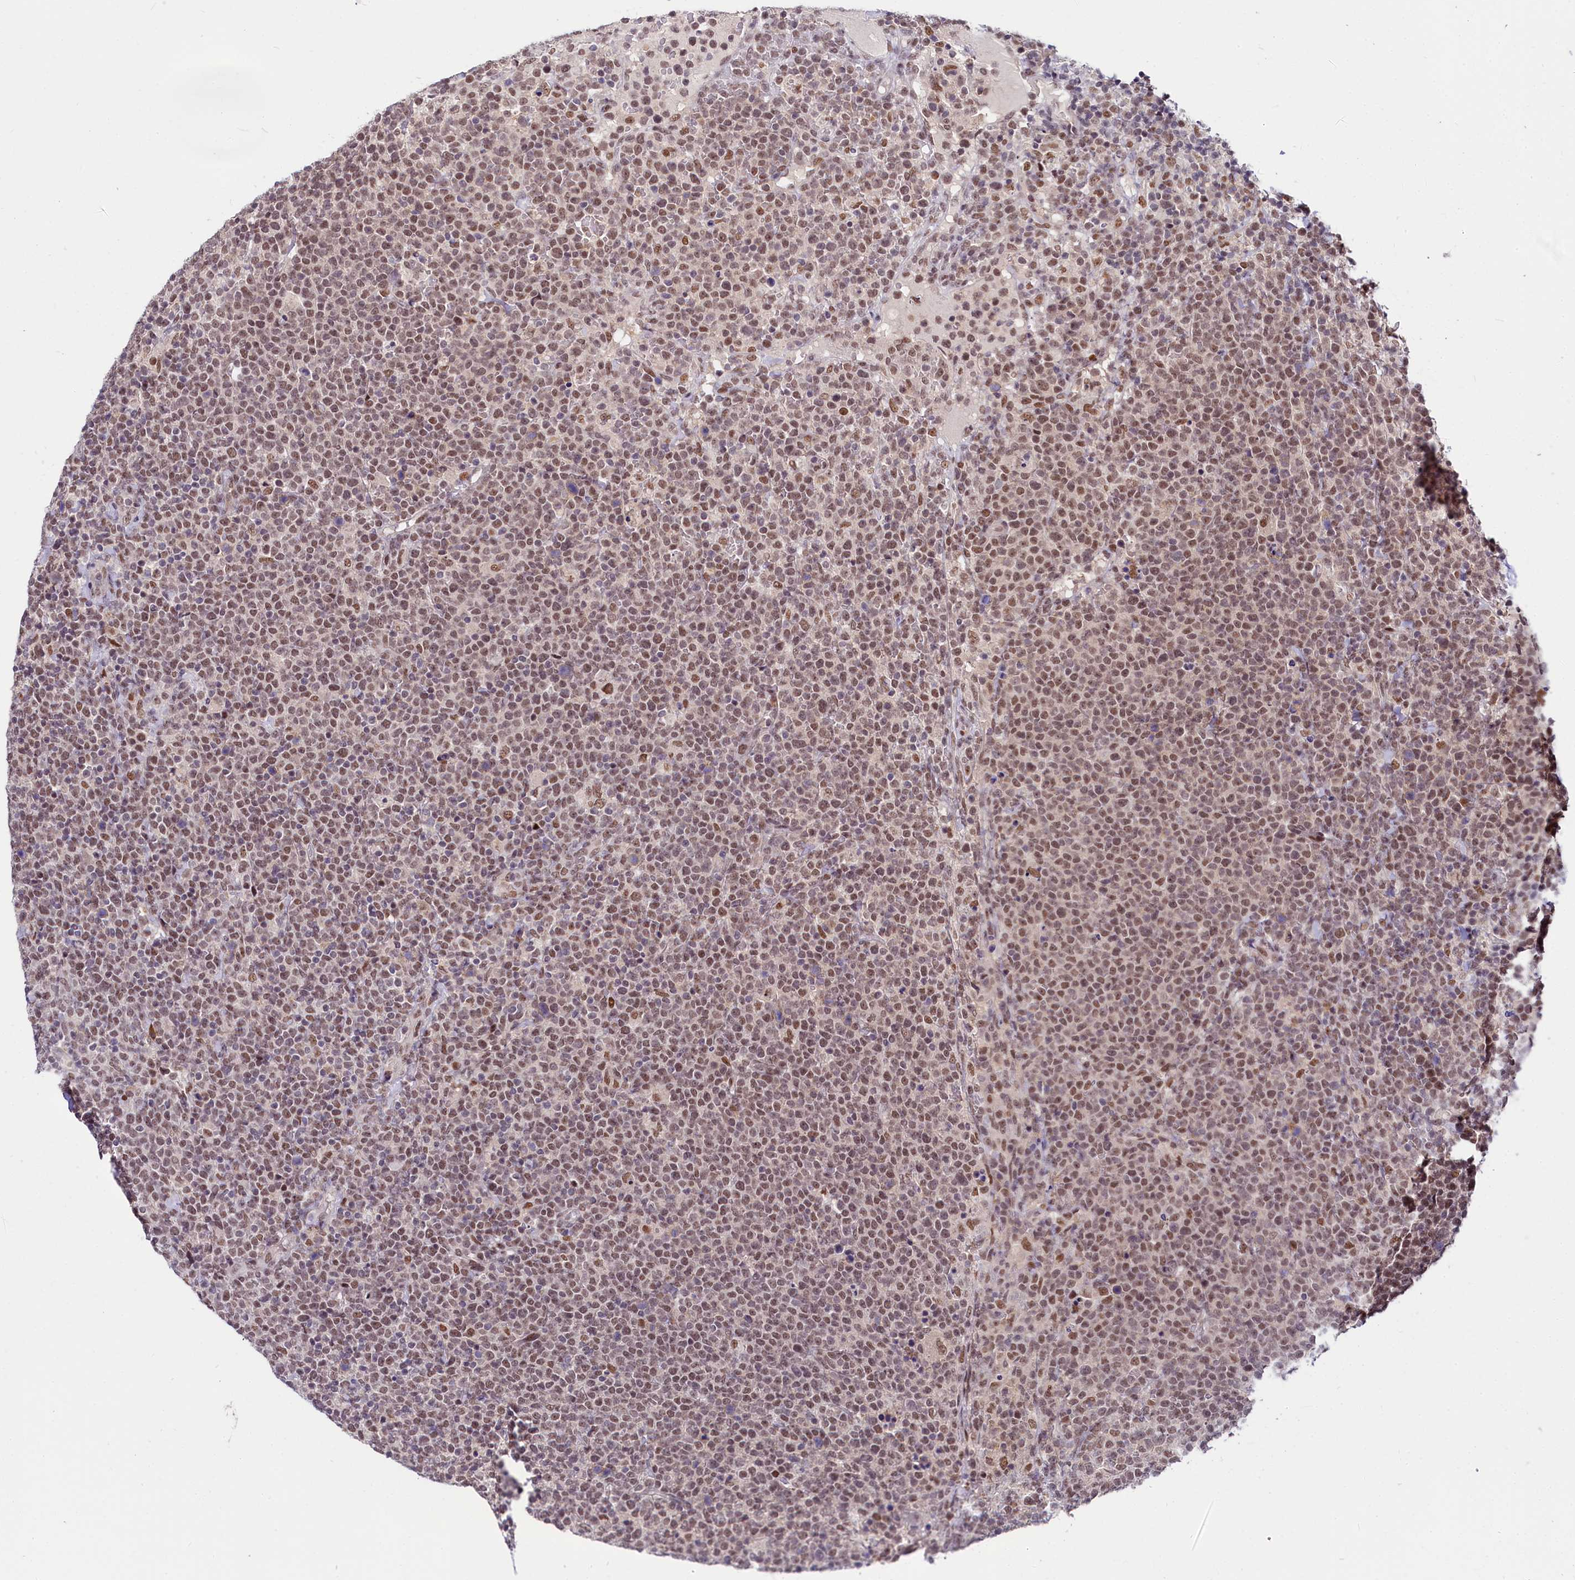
{"staining": {"intensity": "moderate", "quantity": ">75%", "location": "nuclear"}, "tissue": "lymphoma", "cell_type": "Tumor cells", "image_type": "cancer", "snomed": [{"axis": "morphology", "description": "Malignant lymphoma, non-Hodgkin's type, High grade"}, {"axis": "topography", "description": "Lymph node"}], "caption": "Tumor cells reveal moderate nuclear positivity in about >75% of cells in lymphoma.", "gene": "SCAF11", "patient": {"sex": "male", "age": 61}}